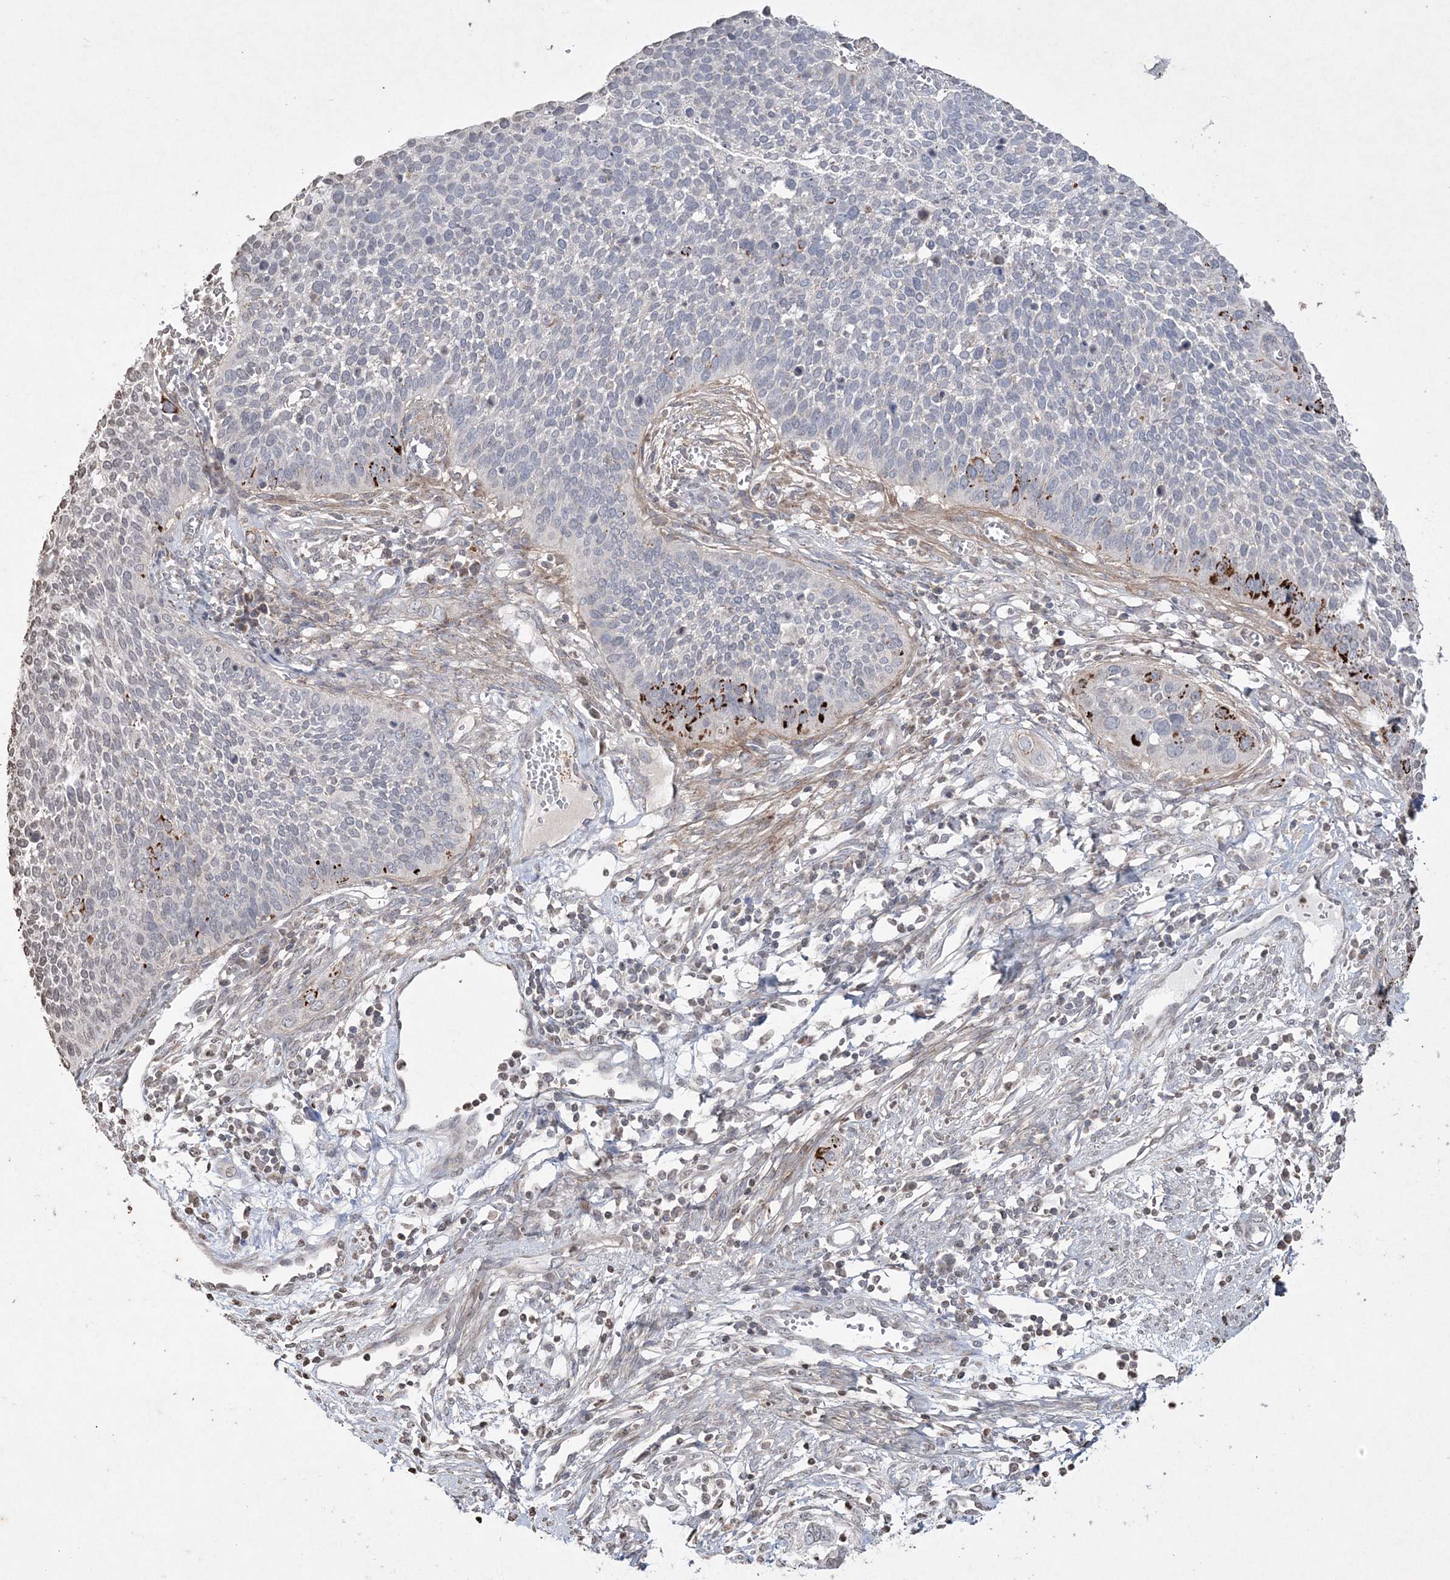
{"staining": {"intensity": "negative", "quantity": "none", "location": "none"}, "tissue": "cervical cancer", "cell_type": "Tumor cells", "image_type": "cancer", "snomed": [{"axis": "morphology", "description": "Squamous cell carcinoma, NOS"}, {"axis": "topography", "description": "Cervix"}], "caption": "Immunohistochemical staining of human squamous cell carcinoma (cervical) demonstrates no significant staining in tumor cells.", "gene": "TTC7A", "patient": {"sex": "female", "age": 34}}